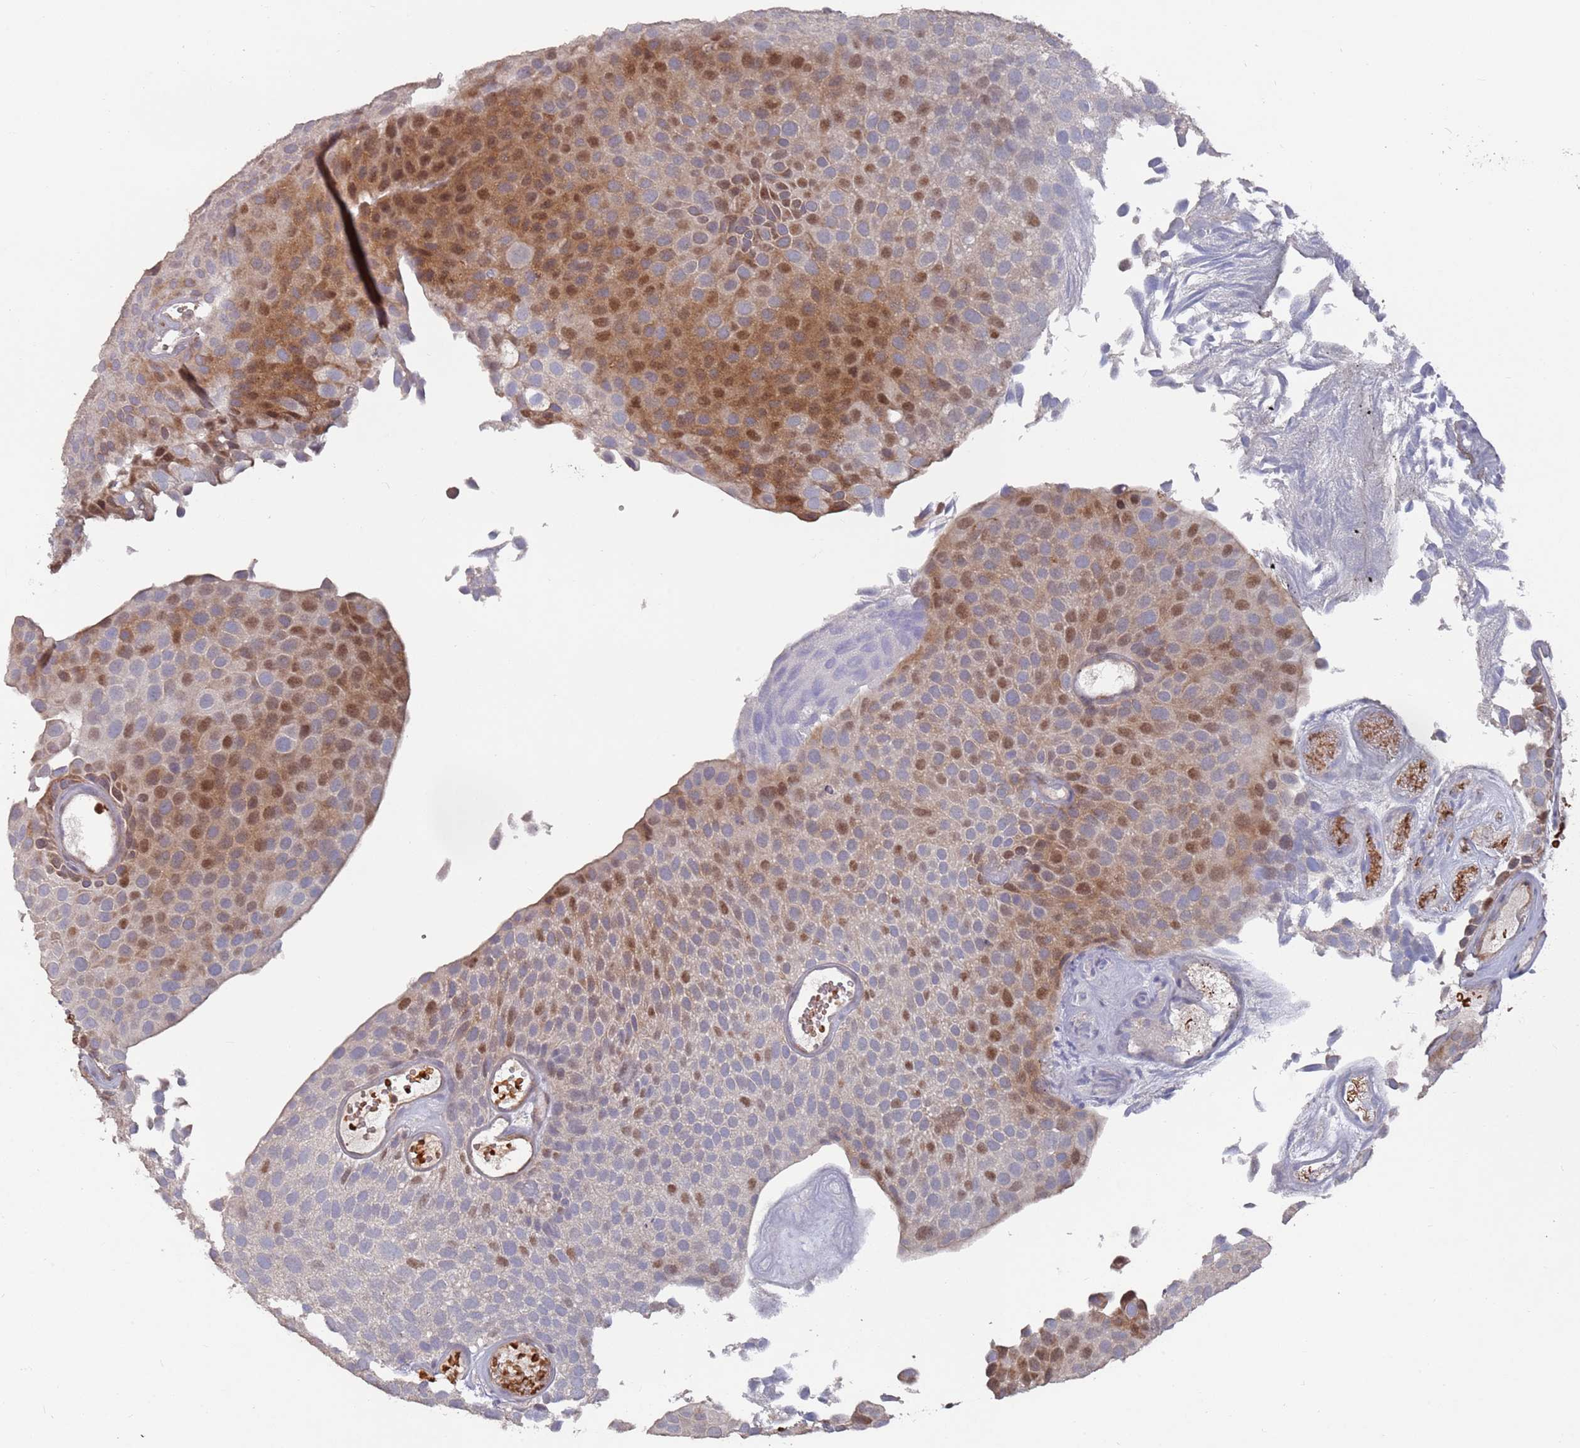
{"staining": {"intensity": "moderate", "quantity": "25%-75%", "location": "cytoplasmic/membranous,nuclear"}, "tissue": "urothelial cancer", "cell_type": "Tumor cells", "image_type": "cancer", "snomed": [{"axis": "morphology", "description": "Urothelial carcinoma, Low grade"}, {"axis": "topography", "description": "Urinary bladder"}], "caption": "IHC image of neoplastic tissue: urothelial carcinoma (low-grade) stained using immunohistochemistry (IHC) demonstrates medium levels of moderate protein expression localized specifically in the cytoplasmic/membranous and nuclear of tumor cells, appearing as a cytoplasmic/membranous and nuclear brown color.", "gene": "LACC1", "patient": {"sex": "male", "age": 89}}